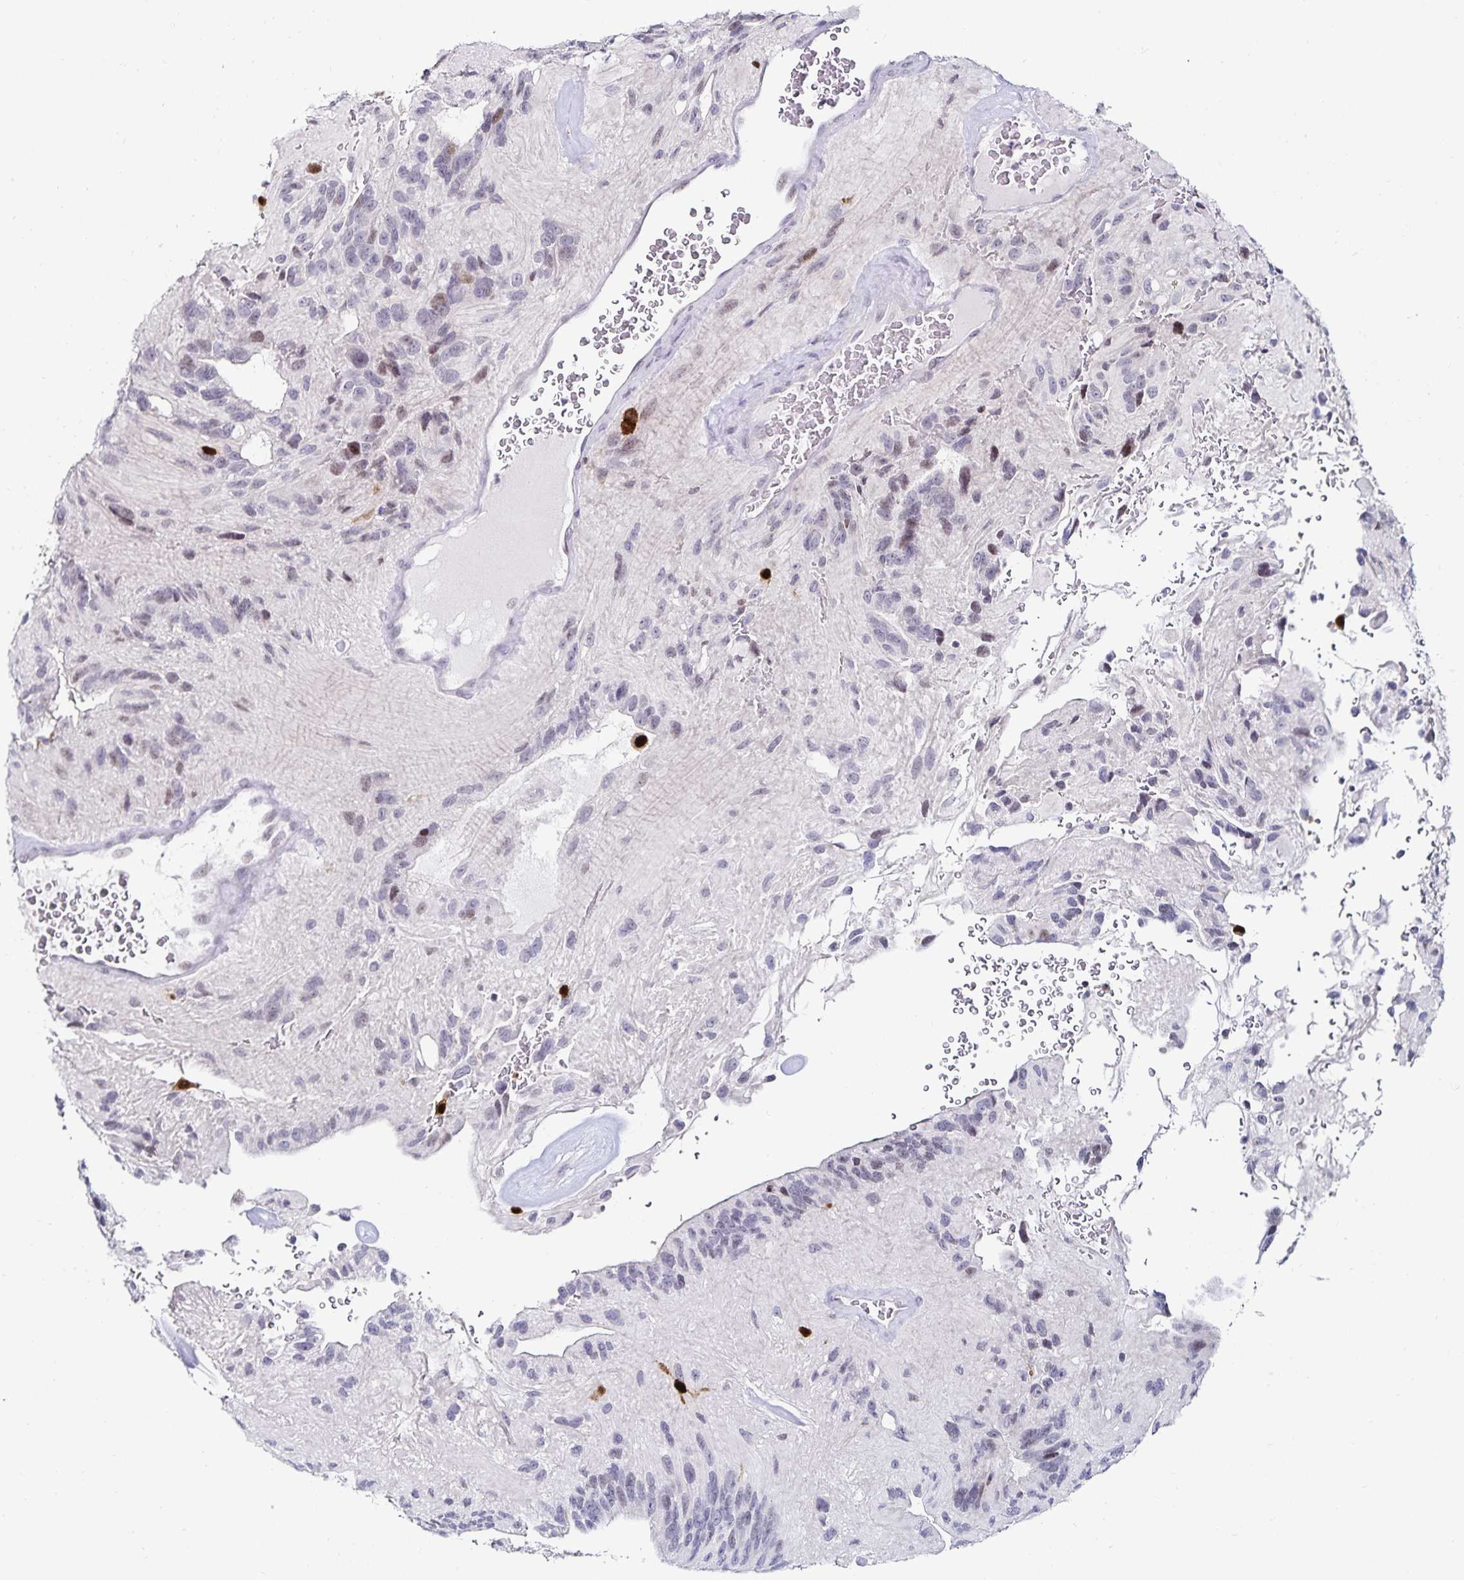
{"staining": {"intensity": "moderate", "quantity": "<25%", "location": "cytoplasmic/membranous"}, "tissue": "glioma", "cell_type": "Tumor cells", "image_type": "cancer", "snomed": [{"axis": "morphology", "description": "Glioma, malignant, Low grade"}, {"axis": "topography", "description": "Brain"}], "caption": "Glioma tissue exhibits moderate cytoplasmic/membranous positivity in about <25% of tumor cells", "gene": "ANLN", "patient": {"sex": "male", "age": 31}}